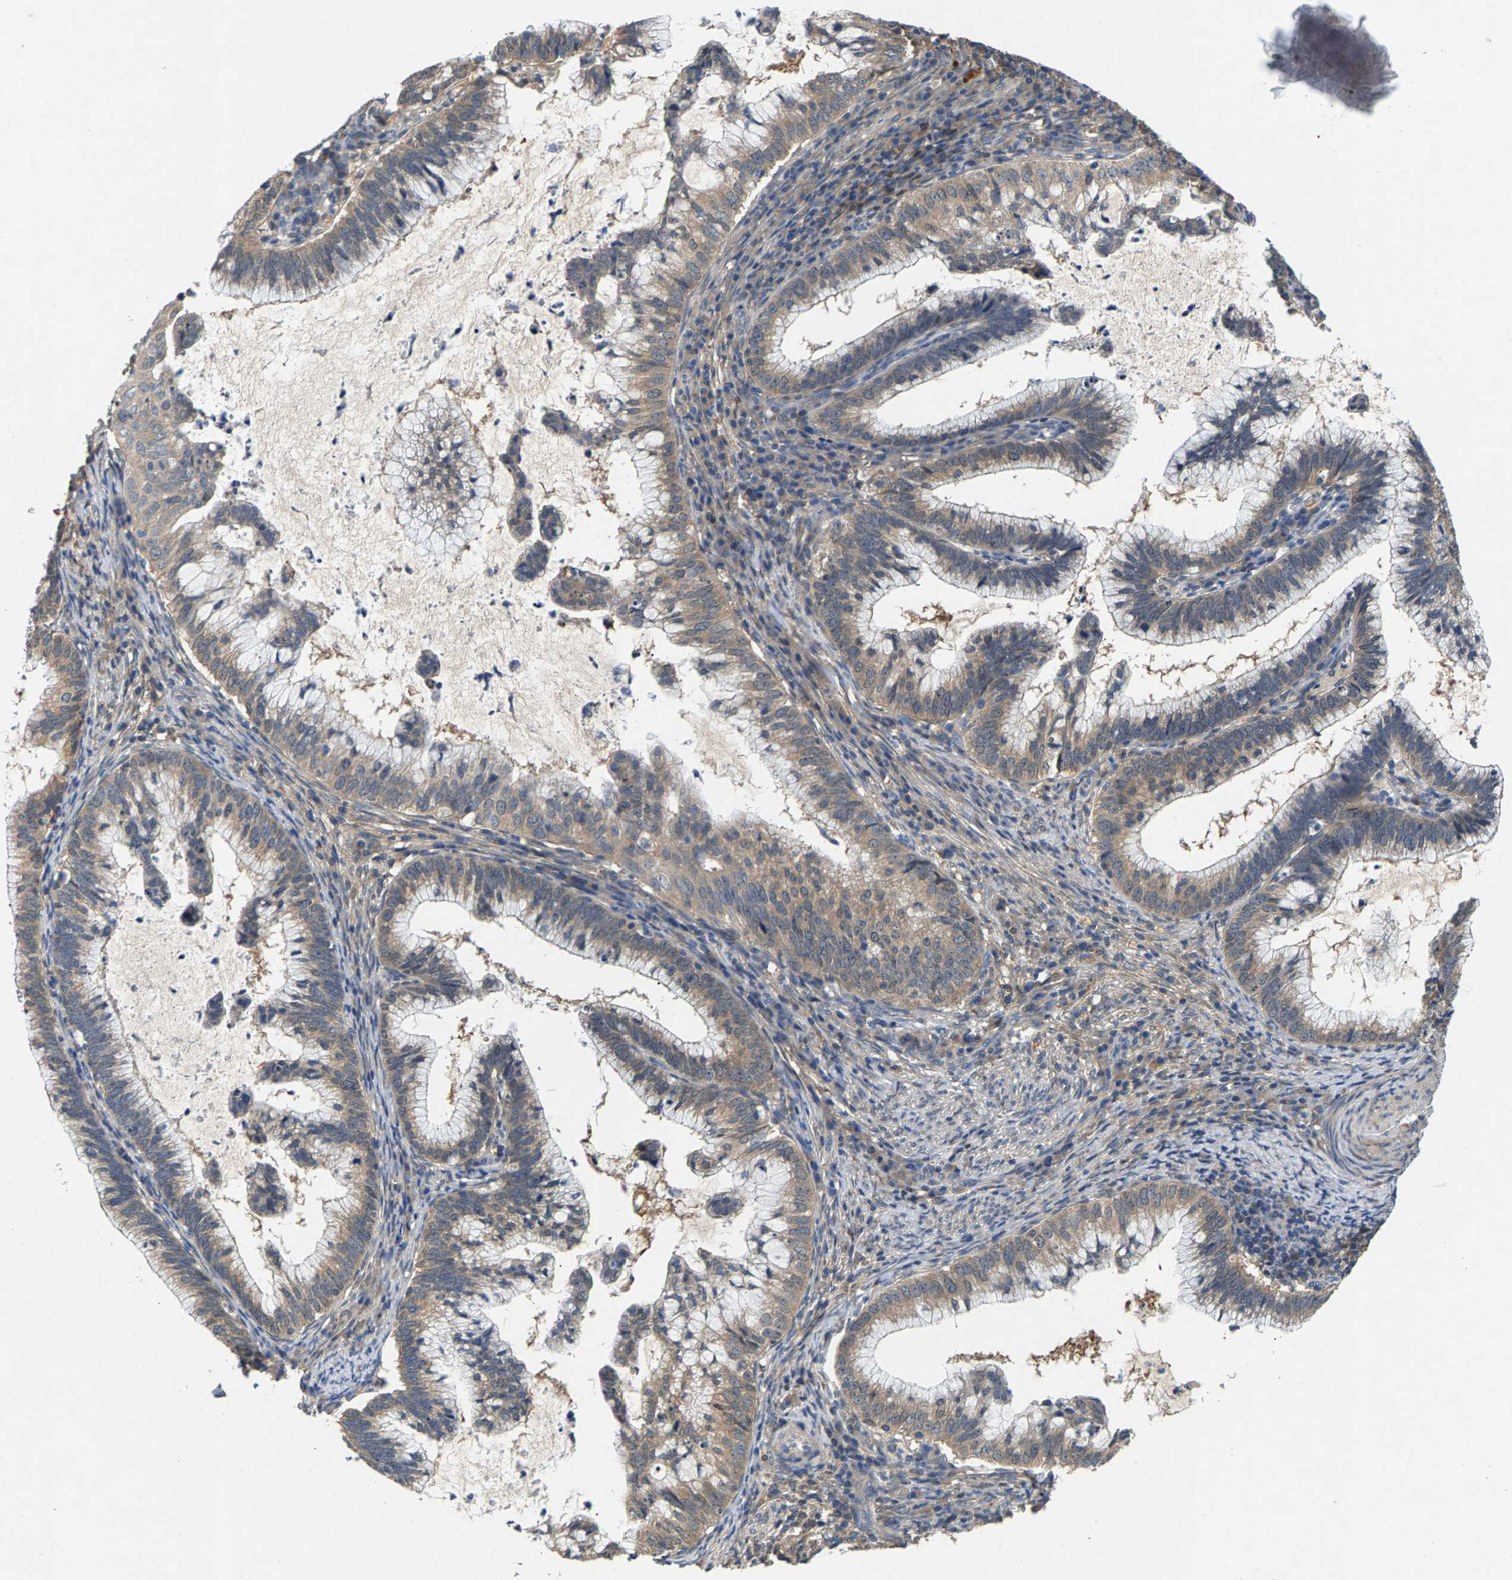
{"staining": {"intensity": "weak", "quantity": ">75%", "location": "cytoplasmic/membranous"}, "tissue": "cervical cancer", "cell_type": "Tumor cells", "image_type": "cancer", "snomed": [{"axis": "morphology", "description": "Adenocarcinoma, NOS"}, {"axis": "topography", "description": "Cervix"}], "caption": "An IHC histopathology image of tumor tissue is shown. Protein staining in brown labels weak cytoplasmic/membranous positivity in adenocarcinoma (cervical) within tumor cells.", "gene": "NT5C", "patient": {"sex": "female", "age": 36}}